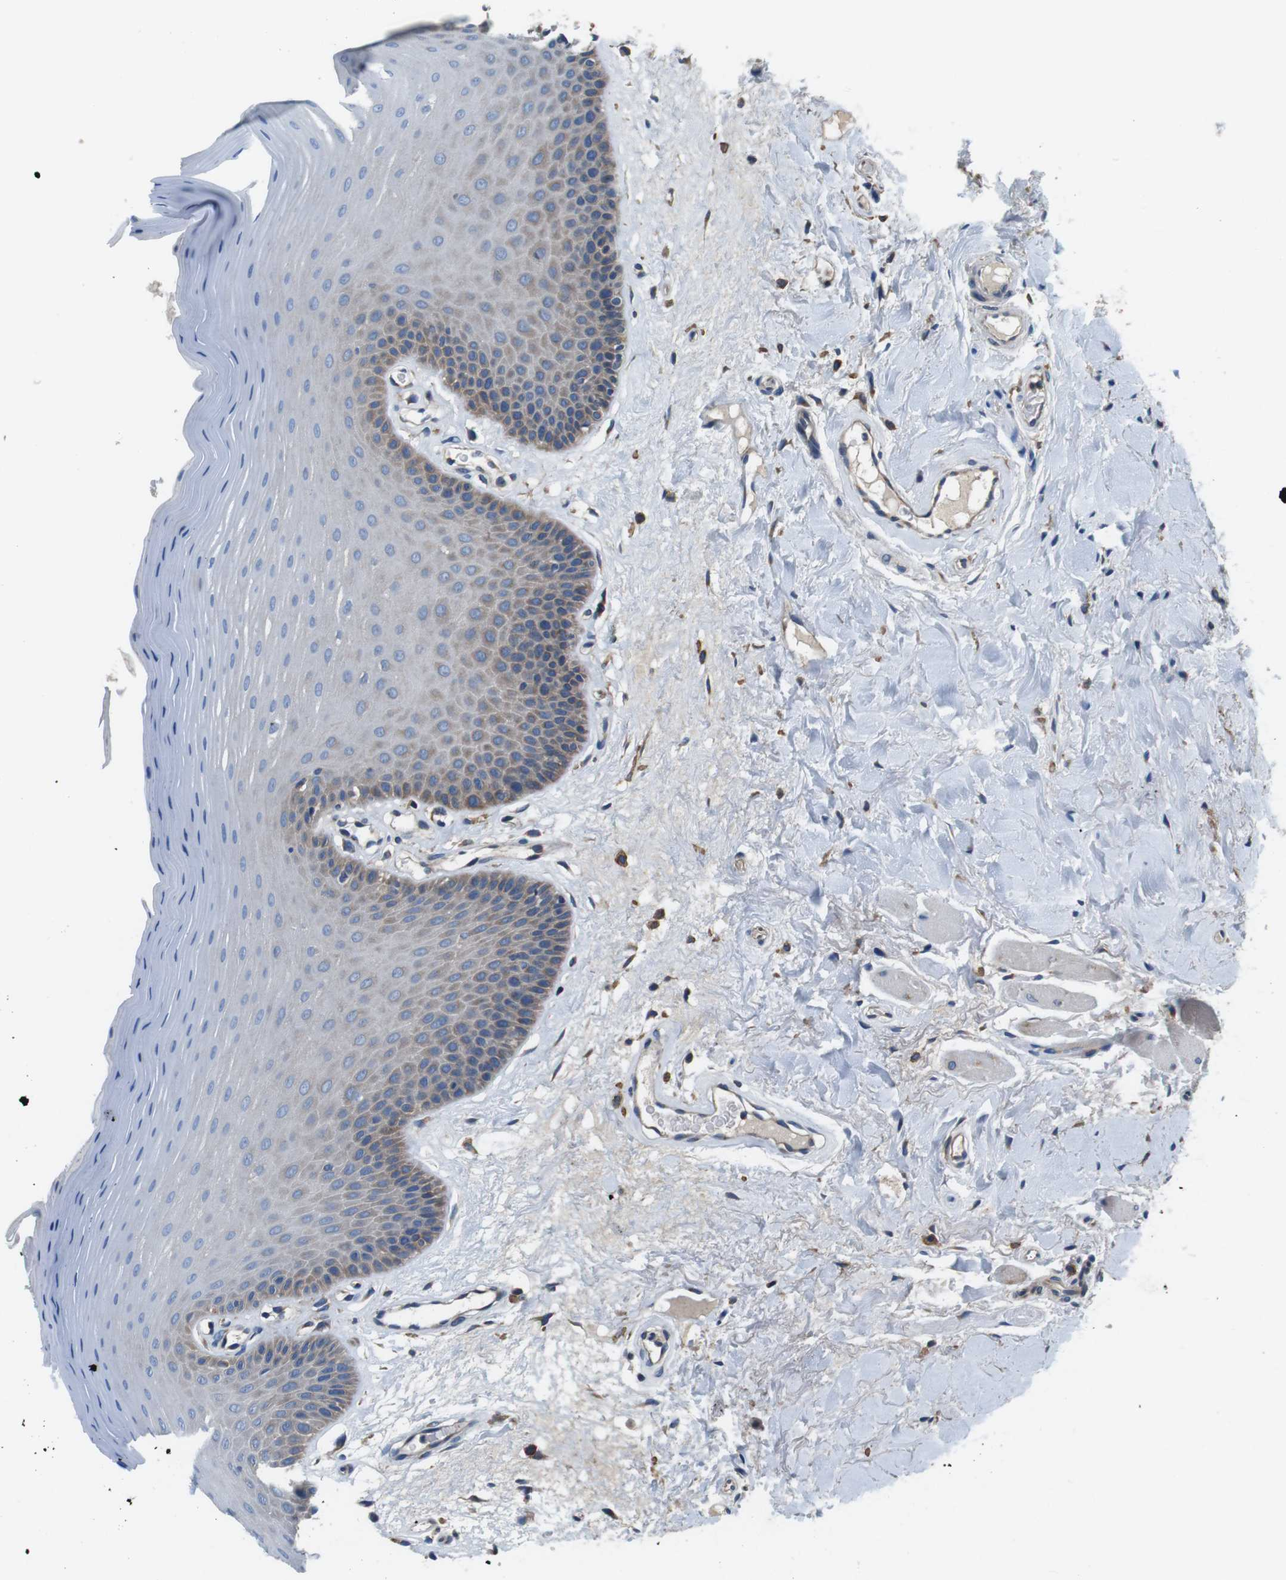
{"staining": {"intensity": "moderate", "quantity": "<25%", "location": "cytoplasmic/membranous"}, "tissue": "oral mucosa", "cell_type": "Squamous epithelial cells", "image_type": "normal", "snomed": [{"axis": "morphology", "description": "Normal tissue, NOS"}, {"axis": "morphology", "description": "Squamous cell carcinoma, NOS"}, {"axis": "topography", "description": "Skeletal muscle"}, {"axis": "topography", "description": "Adipose tissue"}, {"axis": "topography", "description": "Vascular tissue"}, {"axis": "topography", "description": "Oral tissue"}, {"axis": "topography", "description": "Peripheral nerve tissue"}, {"axis": "topography", "description": "Head-Neck"}], "caption": "Oral mucosa stained with DAB immunohistochemistry displays low levels of moderate cytoplasmic/membranous staining in about <25% of squamous epithelial cells.", "gene": "DENND4C", "patient": {"sex": "male", "age": 71}}